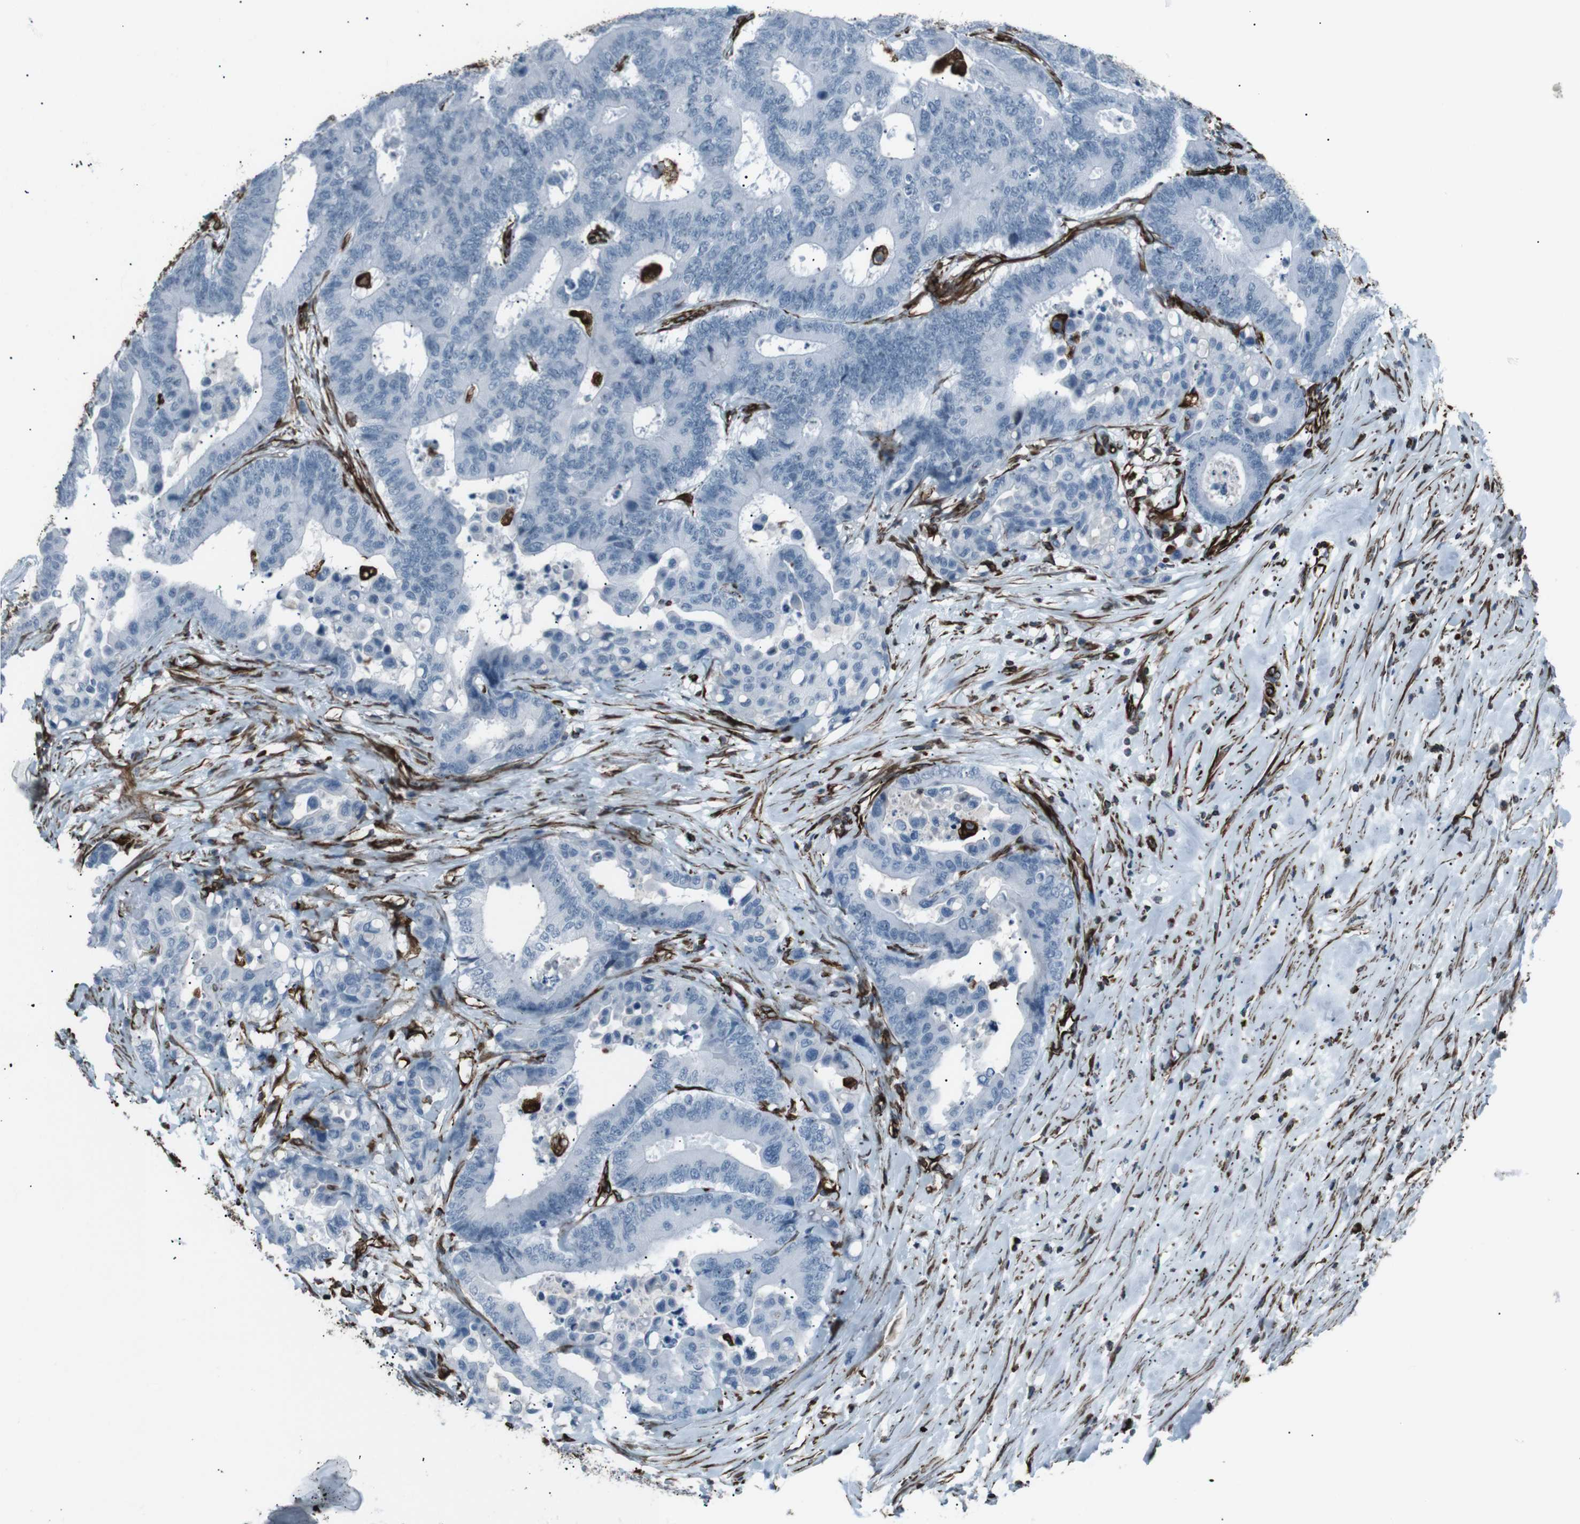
{"staining": {"intensity": "negative", "quantity": "none", "location": "none"}, "tissue": "colorectal cancer", "cell_type": "Tumor cells", "image_type": "cancer", "snomed": [{"axis": "morphology", "description": "Normal tissue, NOS"}, {"axis": "morphology", "description": "Adenocarcinoma, NOS"}, {"axis": "topography", "description": "Colon"}], "caption": "DAB immunohistochemical staining of human colorectal cancer (adenocarcinoma) shows no significant expression in tumor cells.", "gene": "ZDHHC6", "patient": {"sex": "male", "age": 82}}